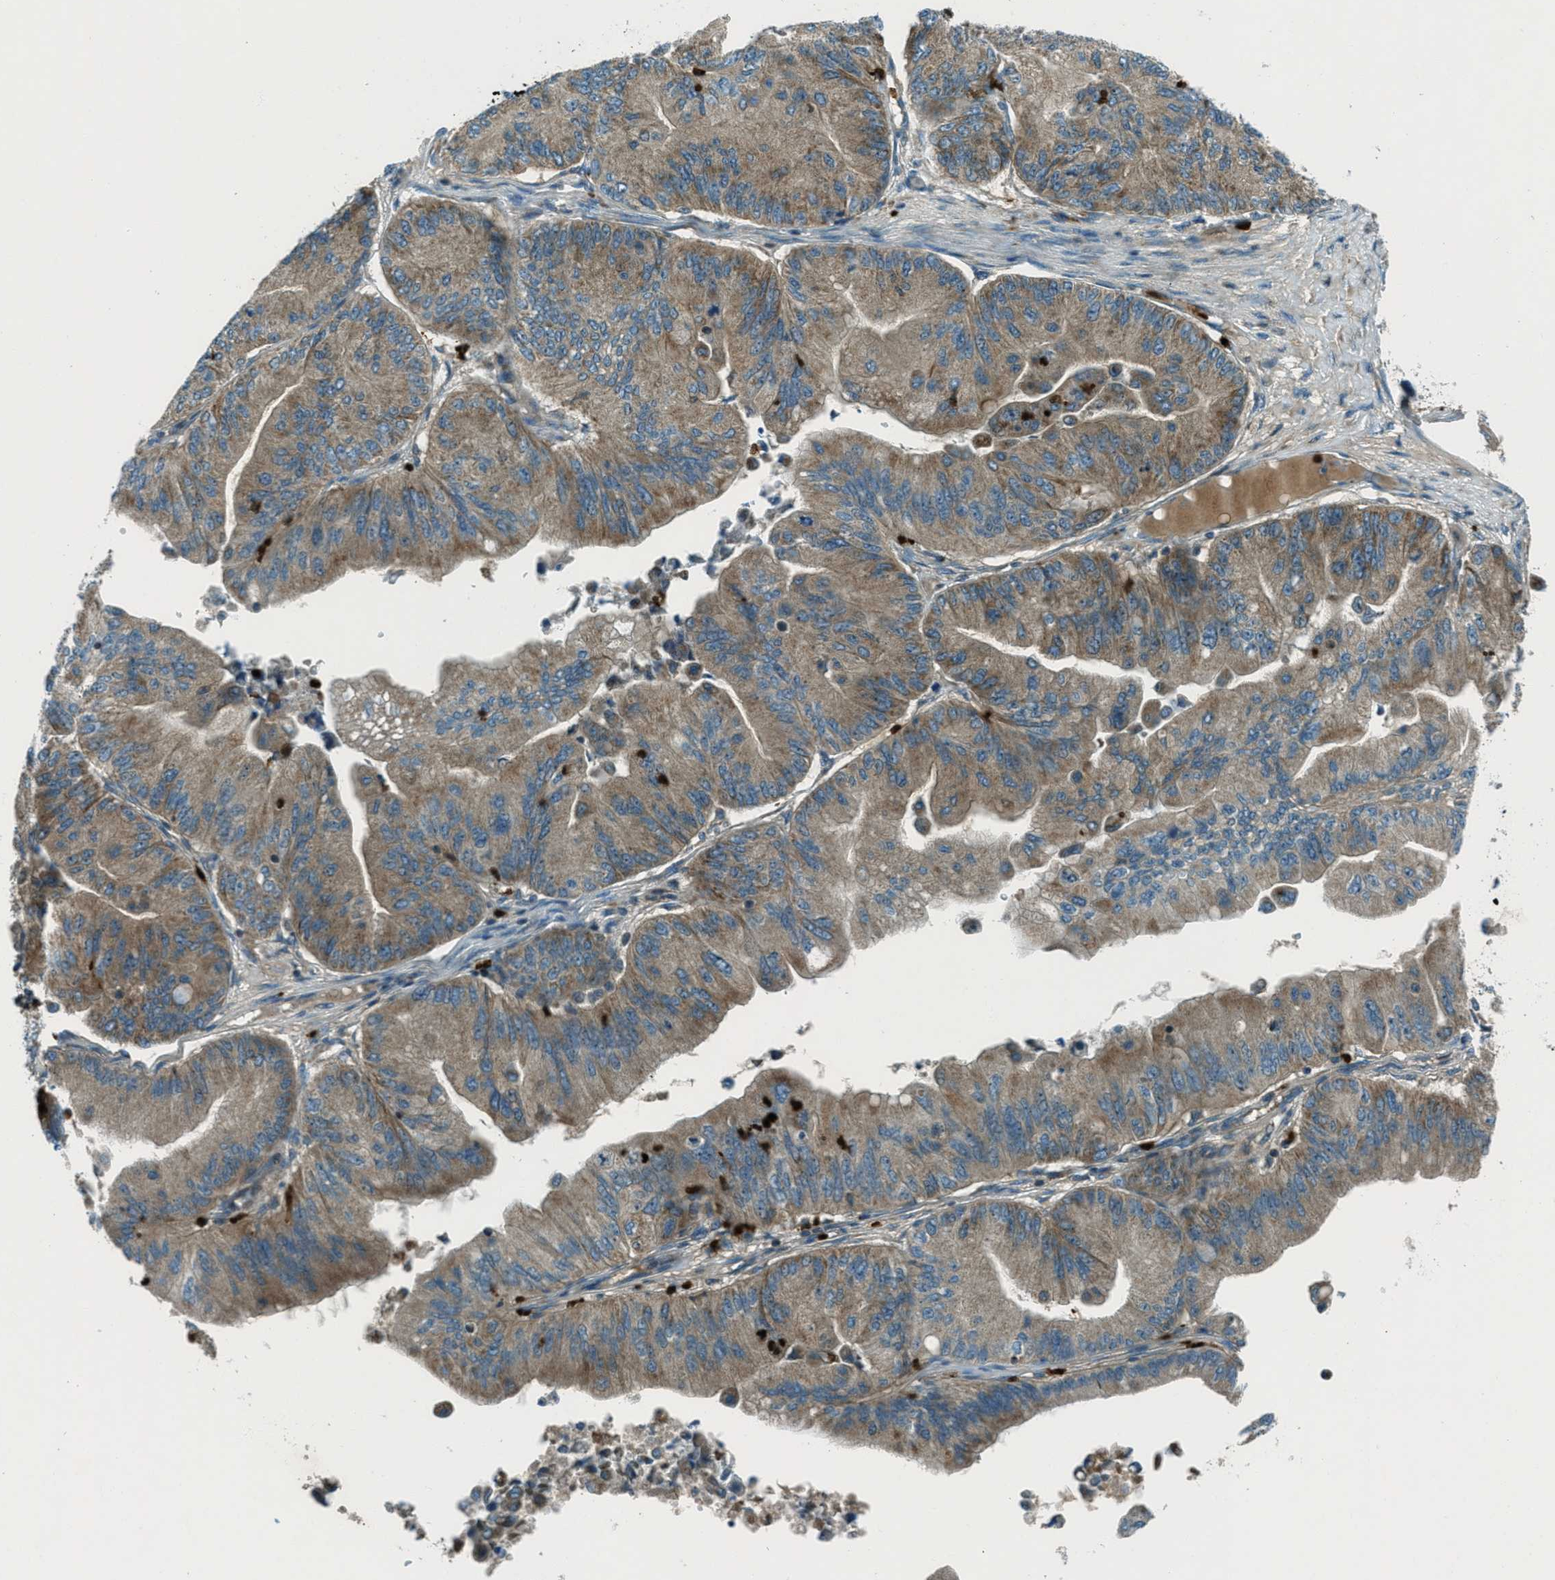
{"staining": {"intensity": "moderate", "quantity": ">75%", "location": "cytoplasmic/membranous"}, "tissue": "ovarian cancer", "cell_type": "Tumor cells", "image_type": "cancer", "snomed": [{"axis": "morphology", "description": "Cystadenocarcinoma, mucinous, NOS"}, {"axis": "topography", "description": "Ovary"}], "caption": "Mucinous cystadenocarcinoma (ovarian) stained for a protein exhibits moderate cytoplasmic/membranous positivity in tumor cells.", "gene": "FAR1", "patient": {"sex": "female", "age": 61}}